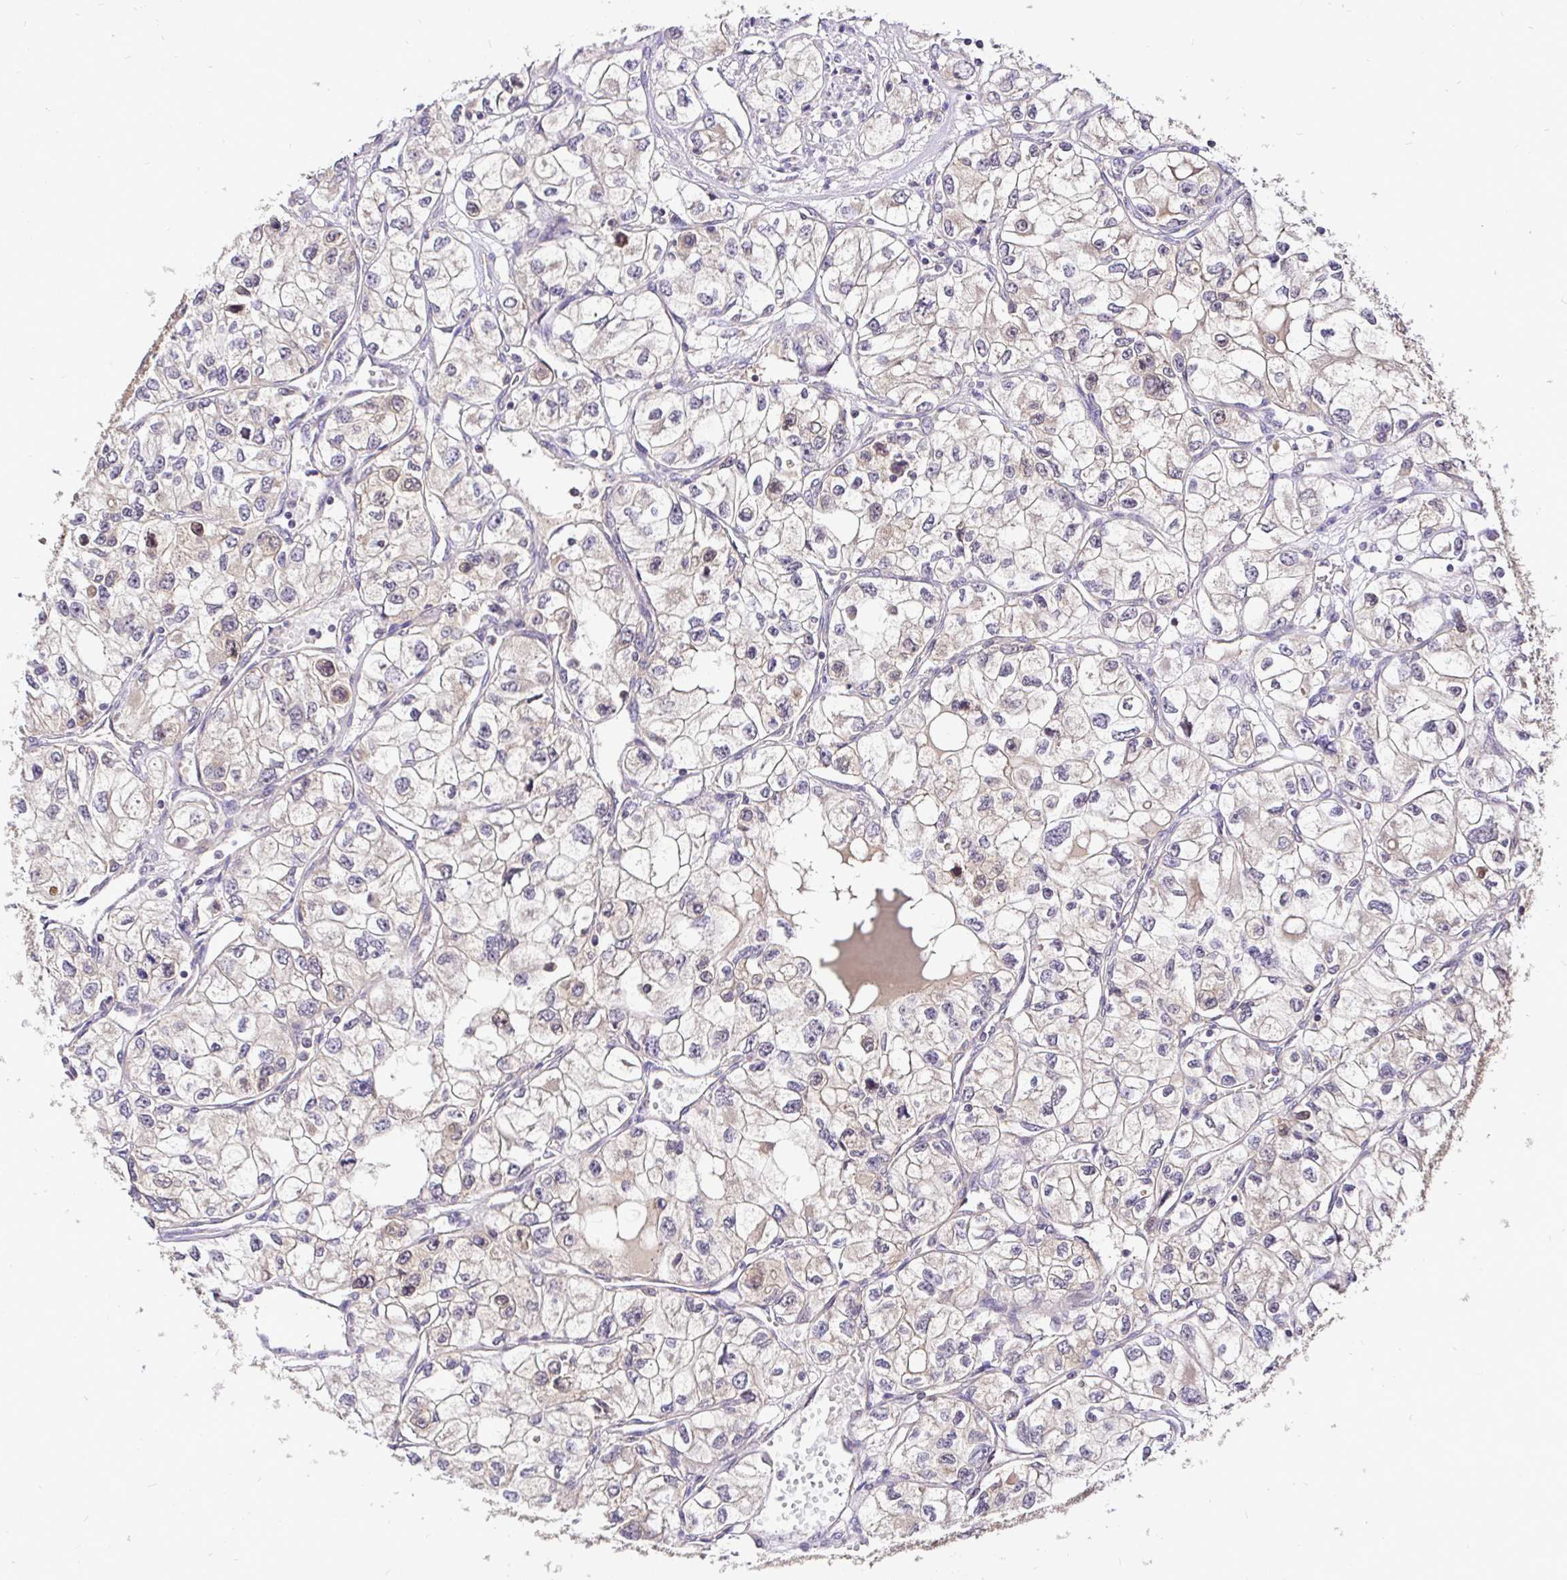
{"staining": {"intensity": "negative", "quantity": "none", "location": "none"}, "tissue": "renal cancer", "cell_type": "Tumor cells", "image_type": "cancer", "snomed": [{"axis": "morphology", "description": "Adenocarcinoma, NOS"}, {"axis": "topography", "description": "Kidney"}], "caption": "The micrograph reveals no significant positivity in tumor cells of renal adenocarcinoma. Nuclei are stained in blue.", "gene": "UBE2M", "patient": {"sex": "female", "age": 59}}